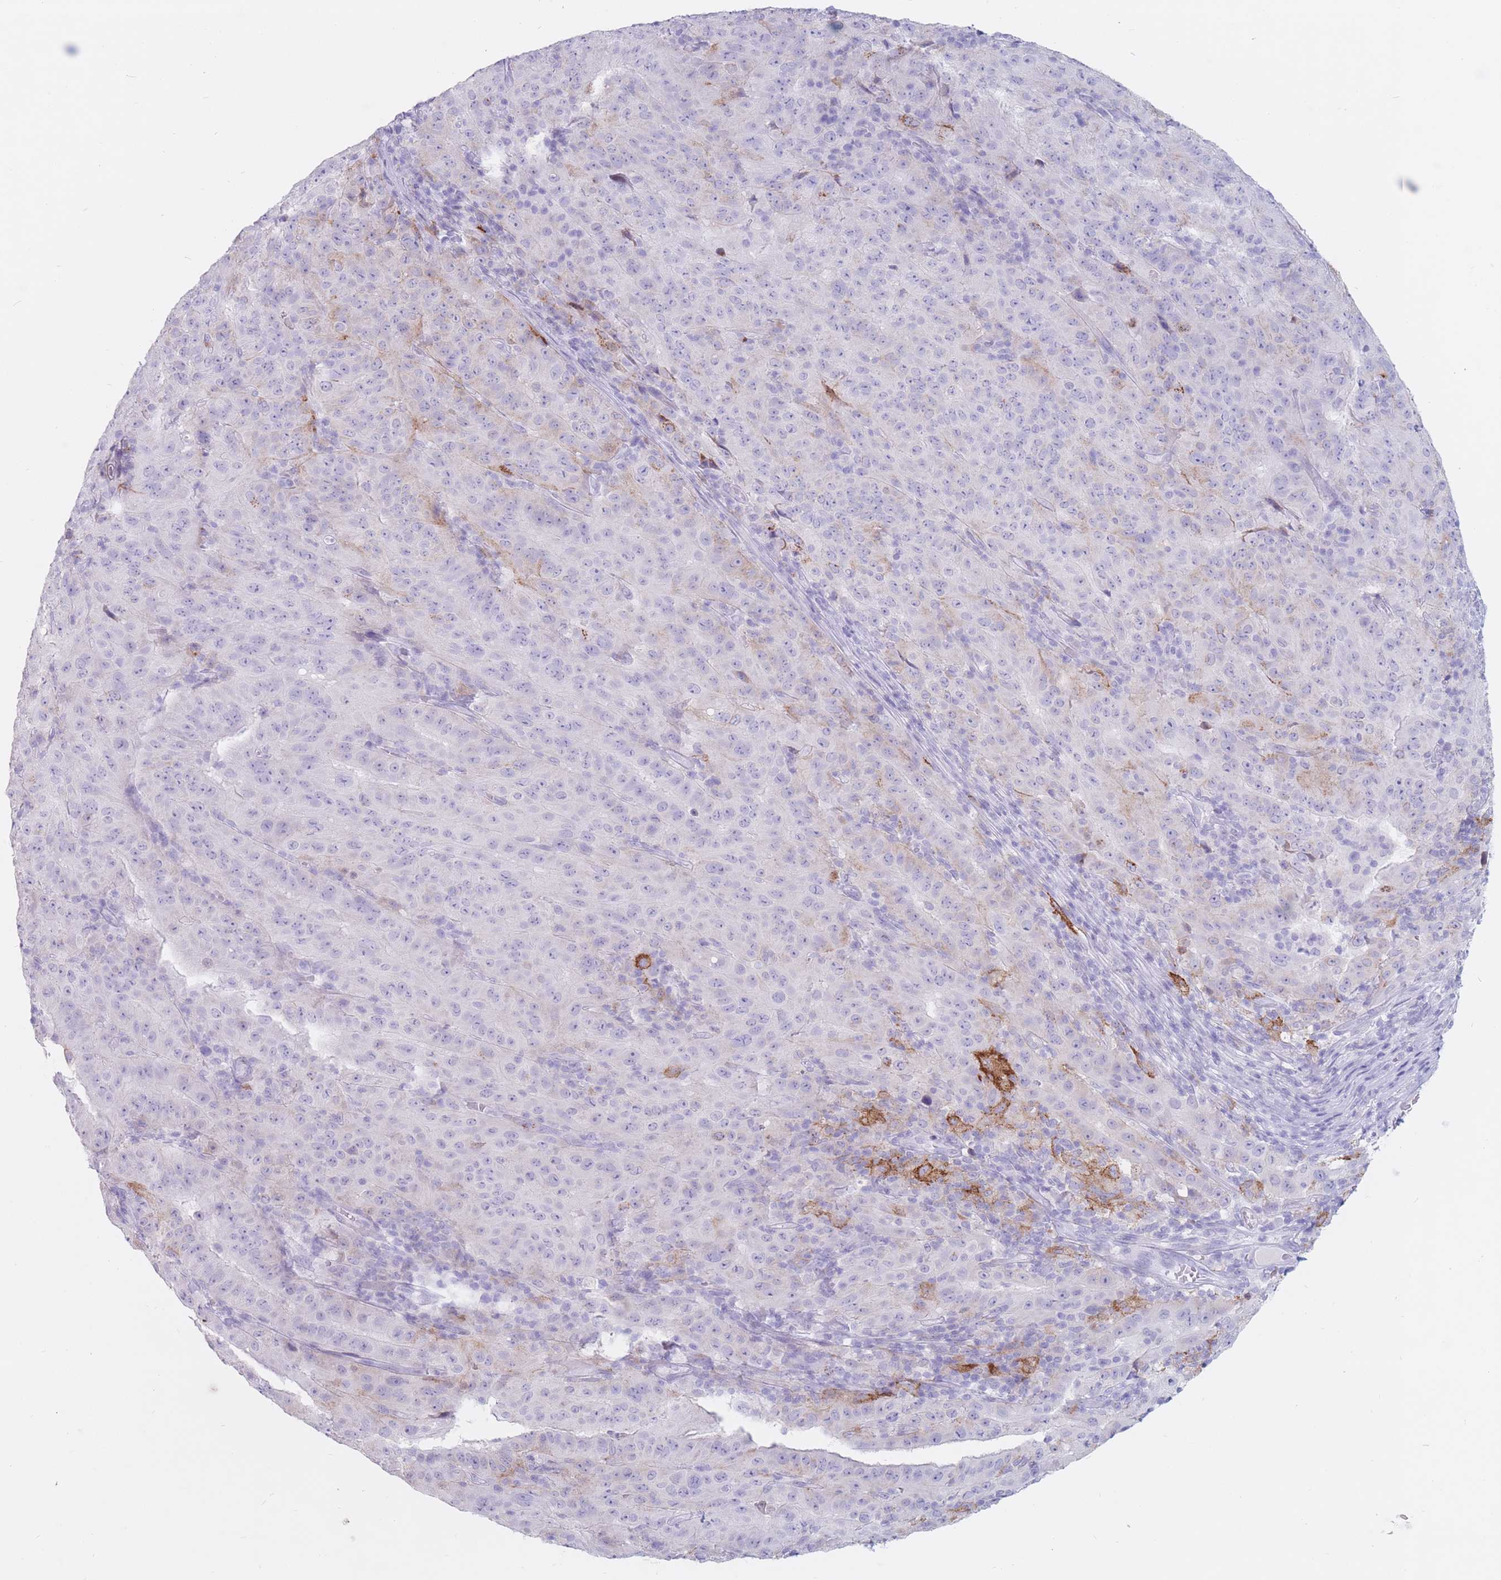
{"staining": {"intensity": "negative", "quantity": "none", "location": "none"}, "tissue": "pancreatic cancer", "cell_type": "Tumor cells", "image_type": "cancer", "snomed": [{"axis": "morphology", "description": "Adenocarcinoma, NOS"}, {"axis": "topography", "description": "Pancreas"}], "caption": "Immunohistochemical staining of human adenocarcinoma (pancreatic) shows no significant positivity in tumor cells.", "gene": "ST3GAL5", "patient": {"sex": "male", "age": 63}}